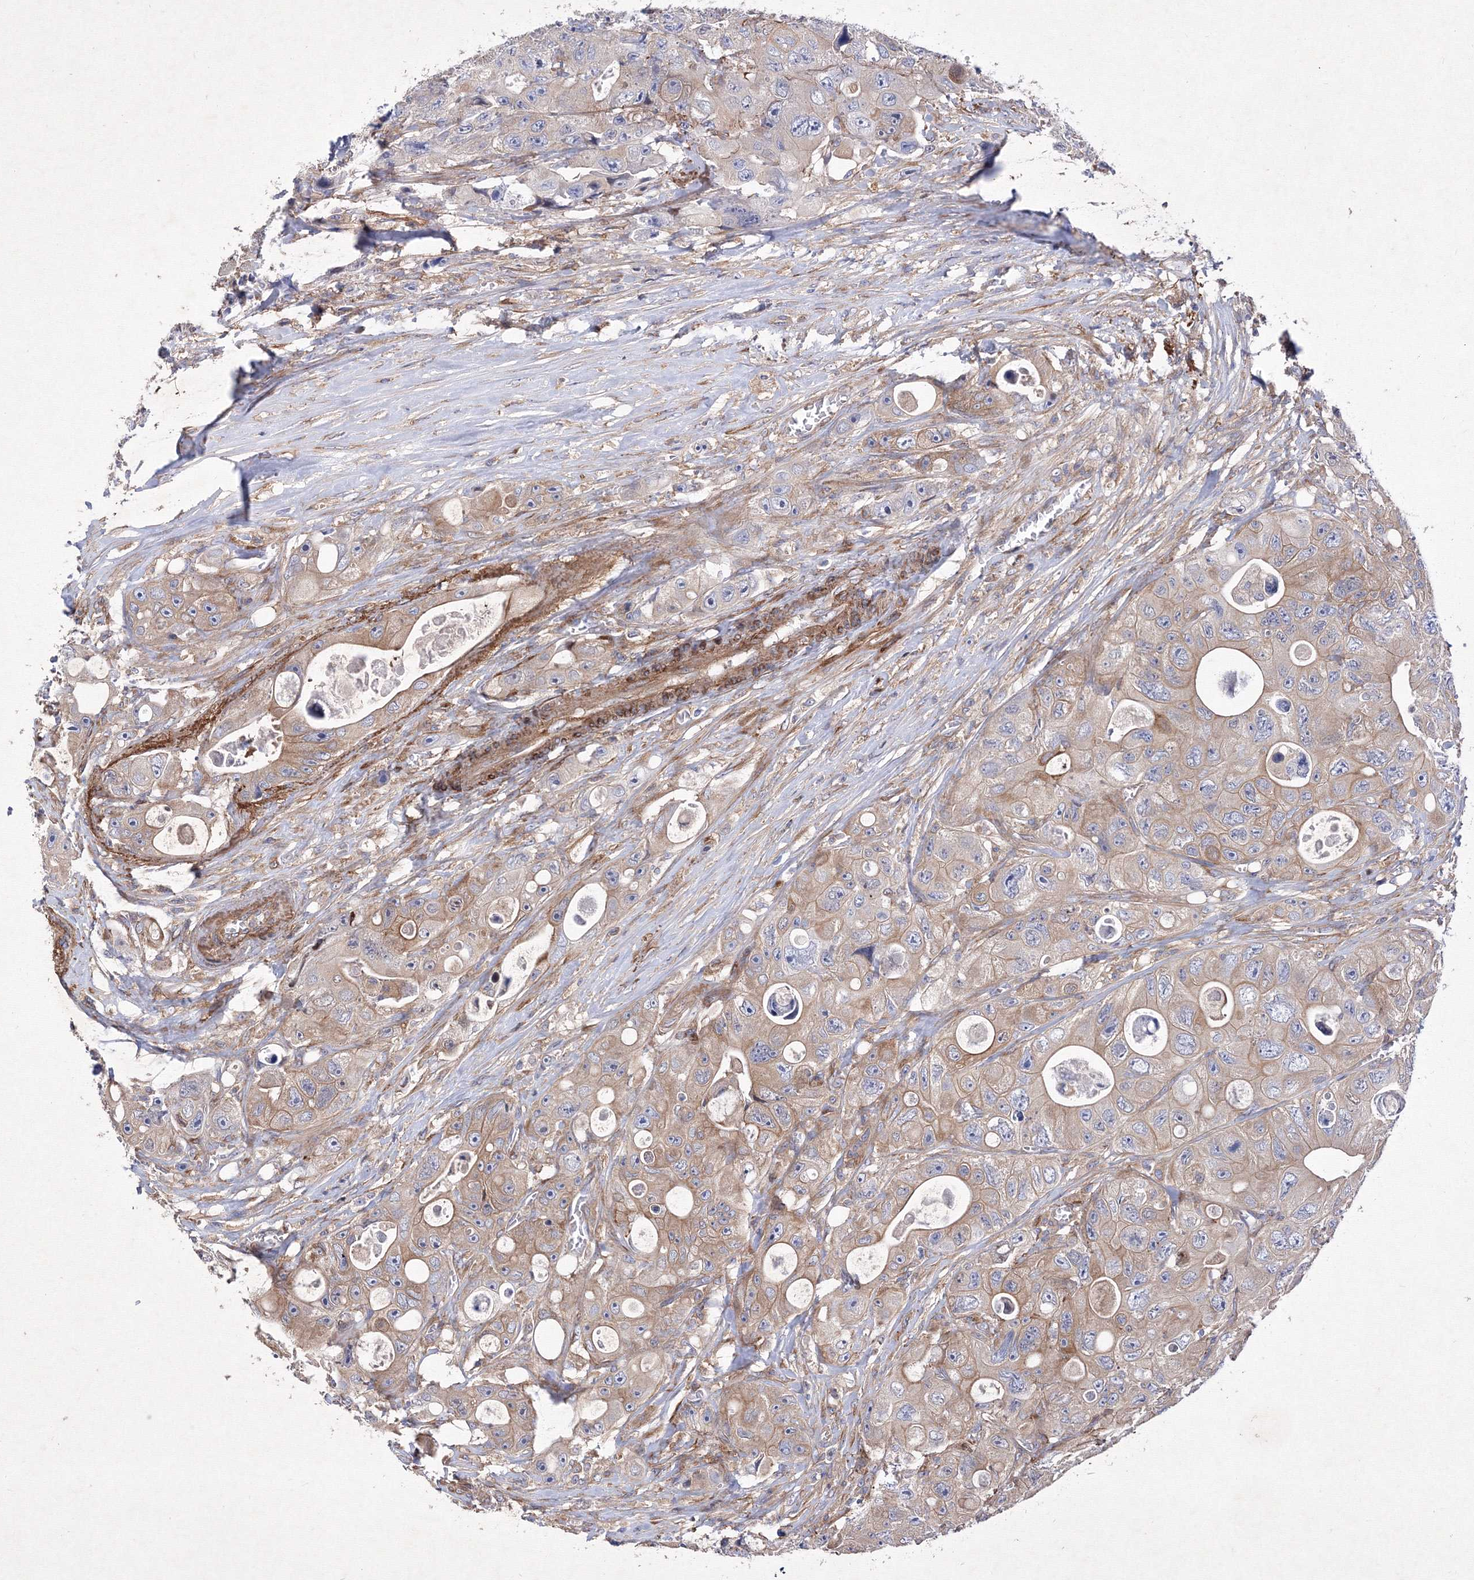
{"staining": {"intensity": "moderate", "quantity": "25%-75%", "location": "cytoplasmic/membranous"}, "tissue": "colorectal cancer", "cell_type": "Tumor cells", "image_type": "cancer", "snomed": [{"axis": "morphology", "description": "Adenocarcinoma, NOS"}, {"axis": "topography", "description": "Colon"}], "caption": "Protein staining by IHC exhibits moderate cytoplasmic/membranous expression in about 25%-75% of tumor cells in colorectal cancer (adenocarcinoma).", "gene": "SNX18", "patient": {"sex": "female", "age": 46}}